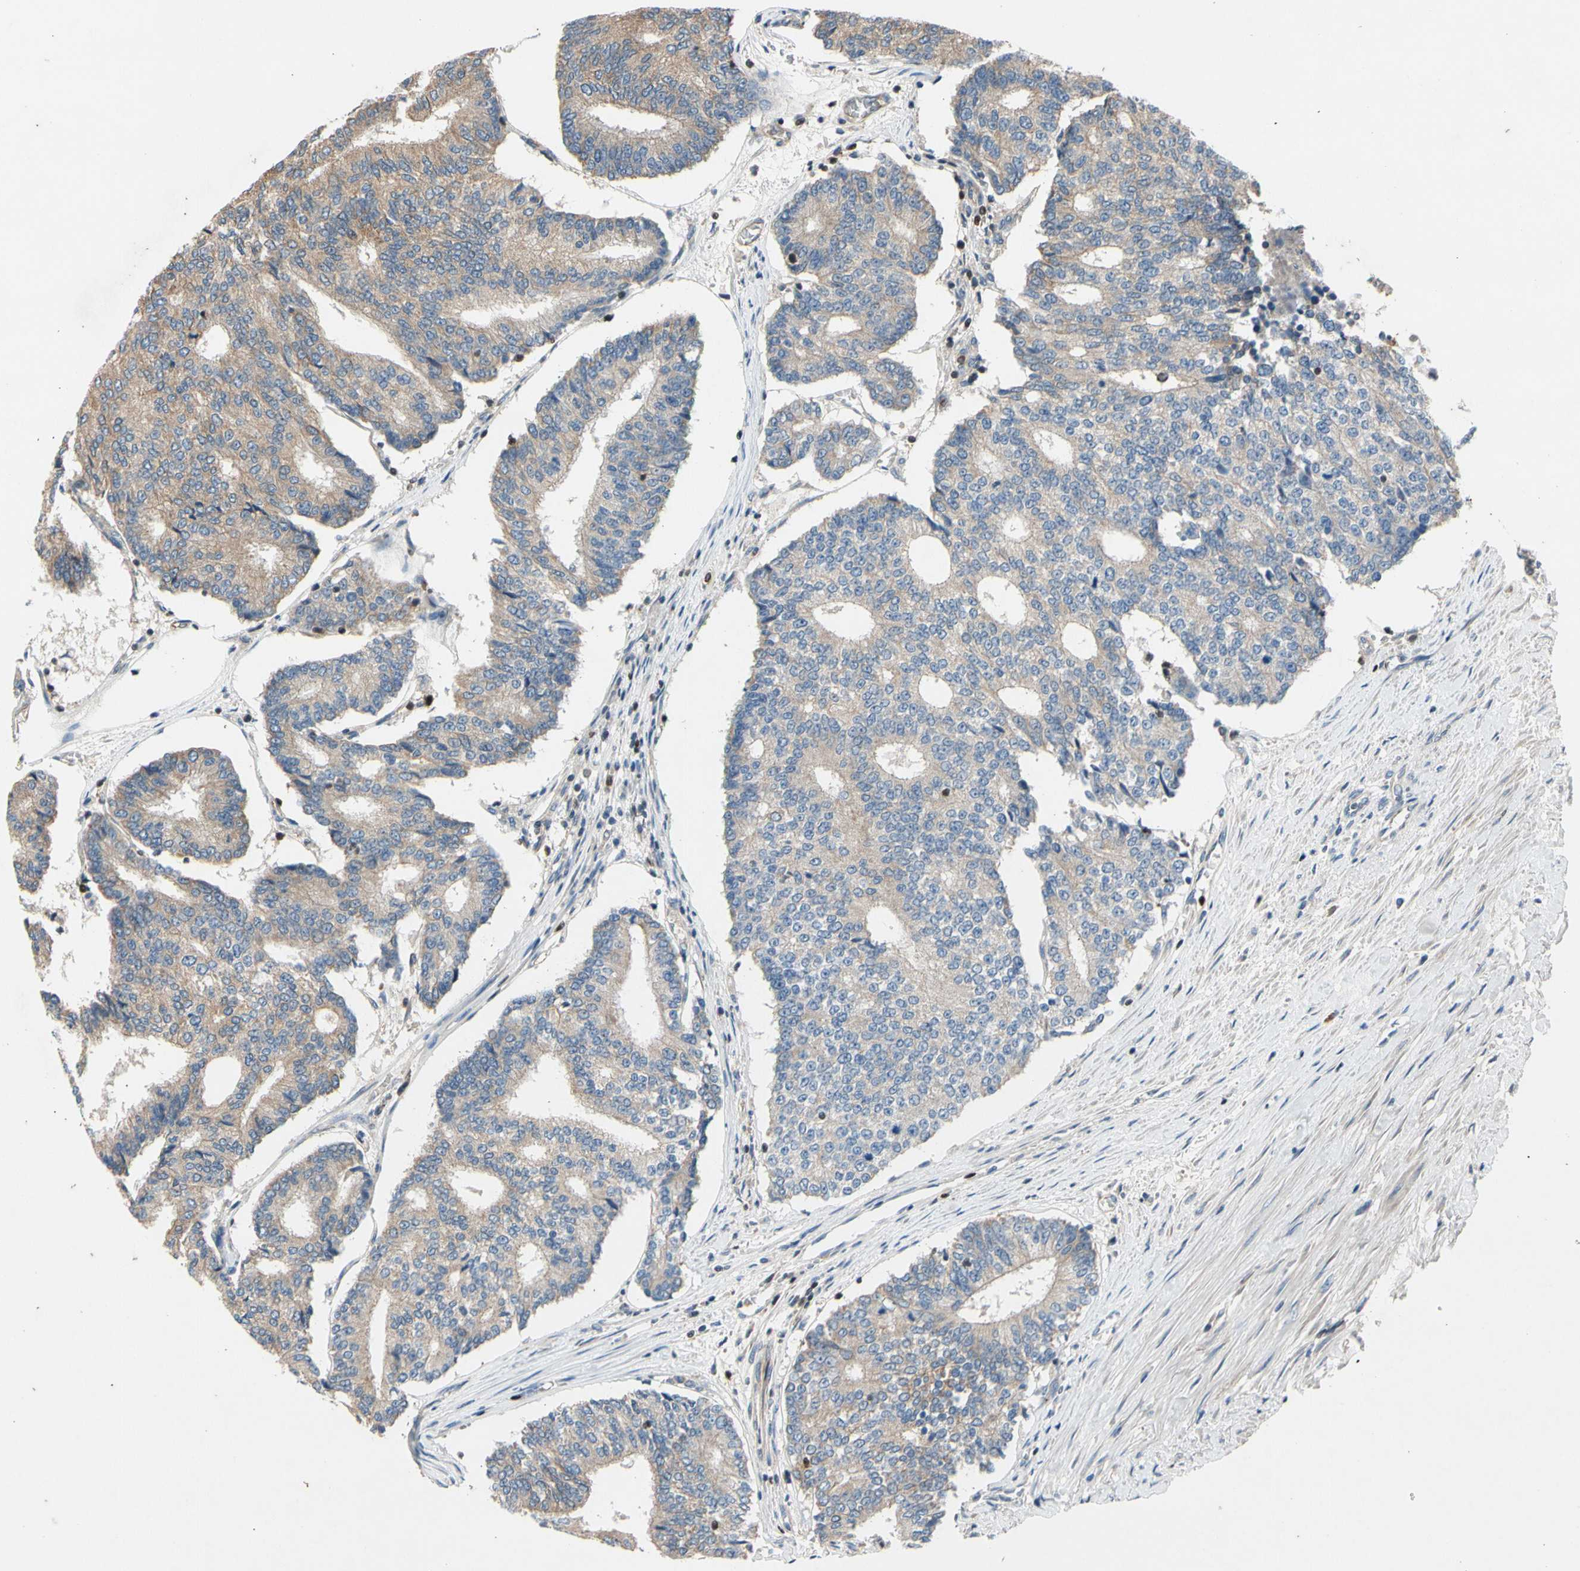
{"staining": {"intensity": "weak", "quantity": ">75%", "location": "cytoplasmic/membranous"}, "tissue": "prostate cancer", "cell_type": "Tumor cells", "image_type": "cancer", "snomed": [{"axis": "morphology", "description": "Adenocarcinoma, High grade"}, {"axis": "topography", "description": "Prostate"}], "caption": "High-power microscopy captured an immunohistochemistry photomicrograph of prostate high-grade adenocarcinoma, revealing weak cytoplasmic/membranous expression in approximately >75% of tumor cells.", "gene": "TBX21", "patient": {"sex": "male", "age": 55}}